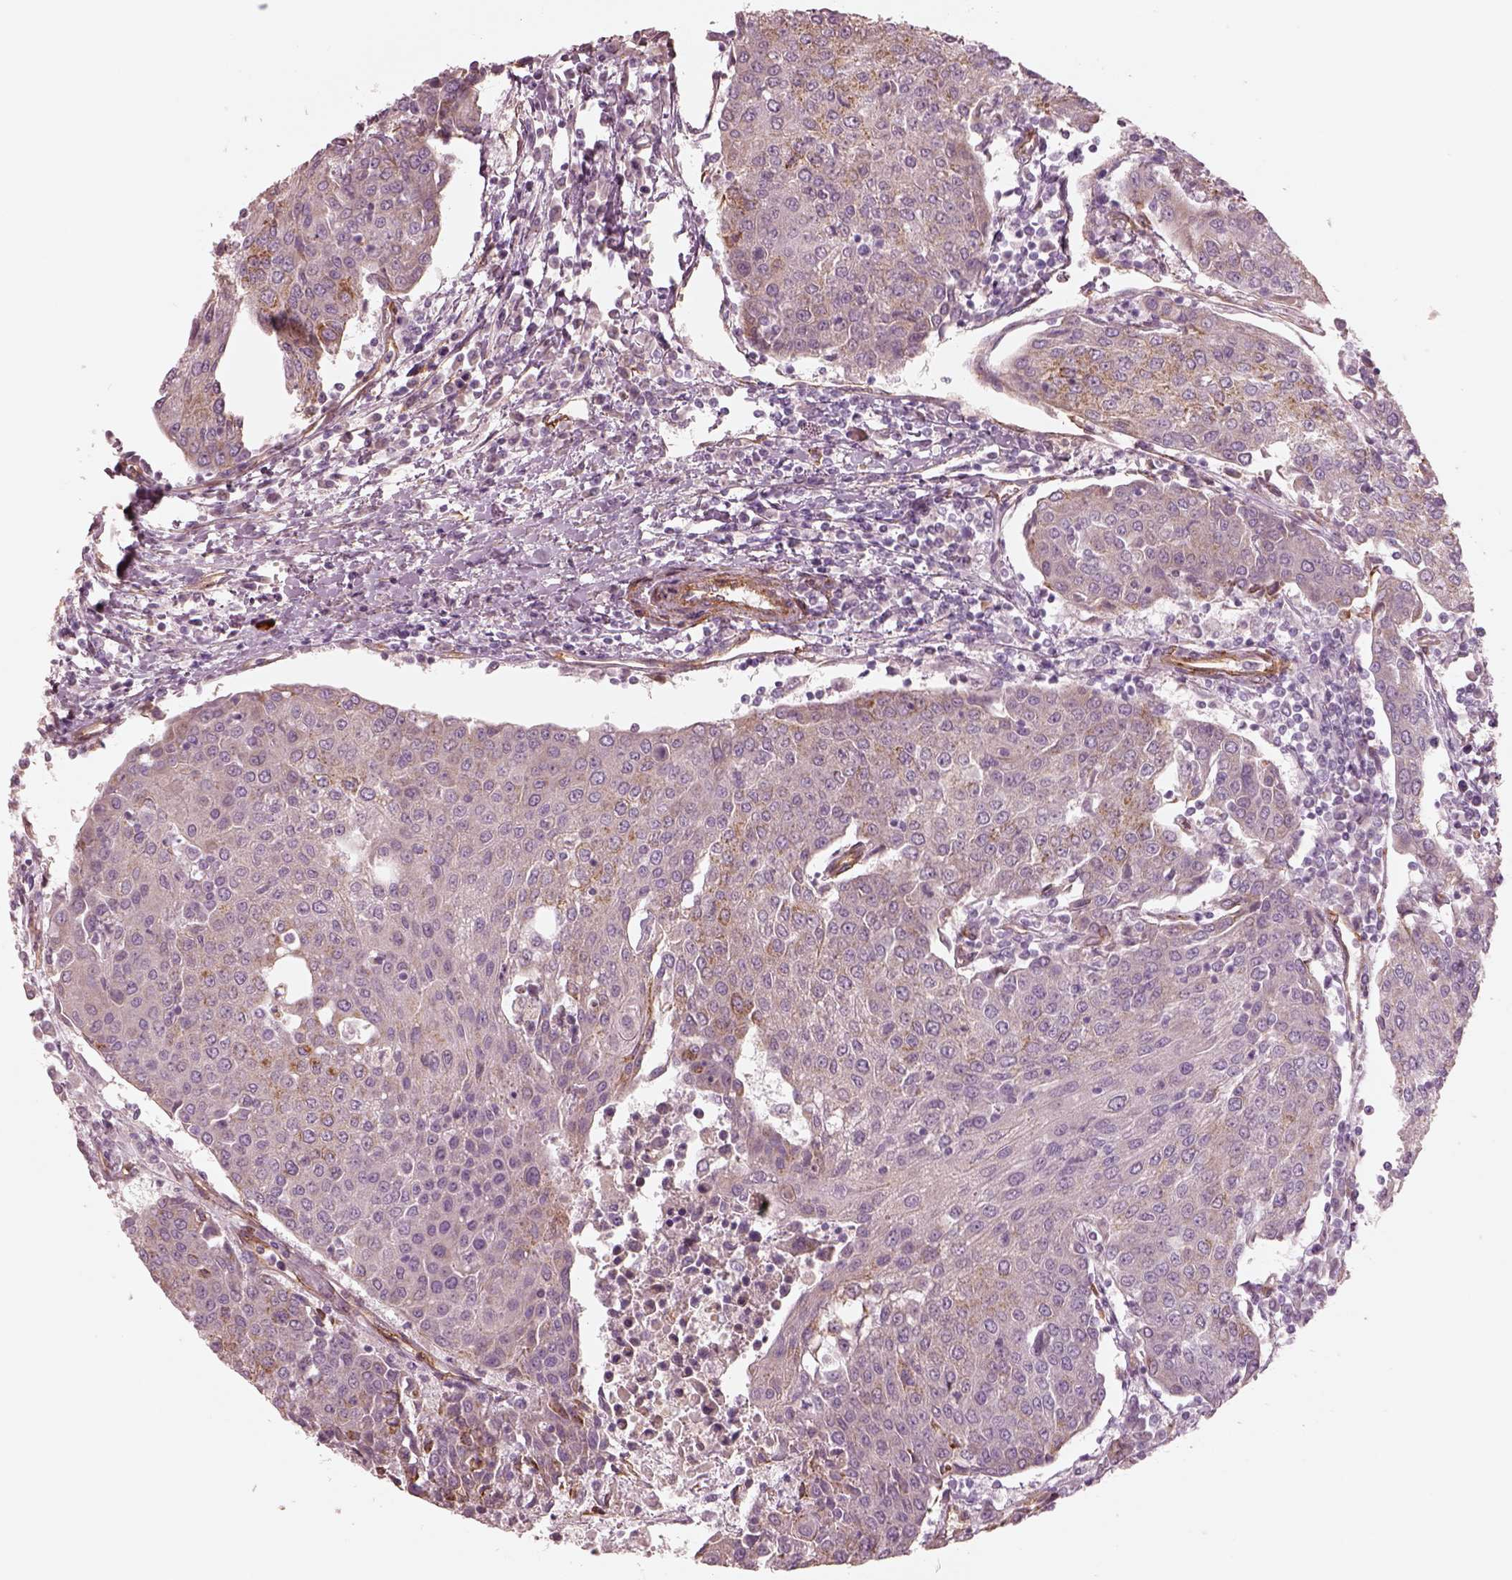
{"staining": {"intensity": "moderate", "quantity": "<25%", "location": "cytoplasmic/membranous"}, "tissue": "urothelial cancer", "cell_type": "Tumor cells", "image_type": "cancer", "snomed": [{"axis": "morphology", "description": "Urothelial carcinoma, High grade"}, {"axis": "topography", "description": "Urinary bladder"}], "caption": "Moderate cytoplasmic/membranous positivity is seen in about <25% of tumor cells in high-grade urothelial carcinoma.", "gene": "CRYM", "patient": {"sex": "female", "age": 85}}